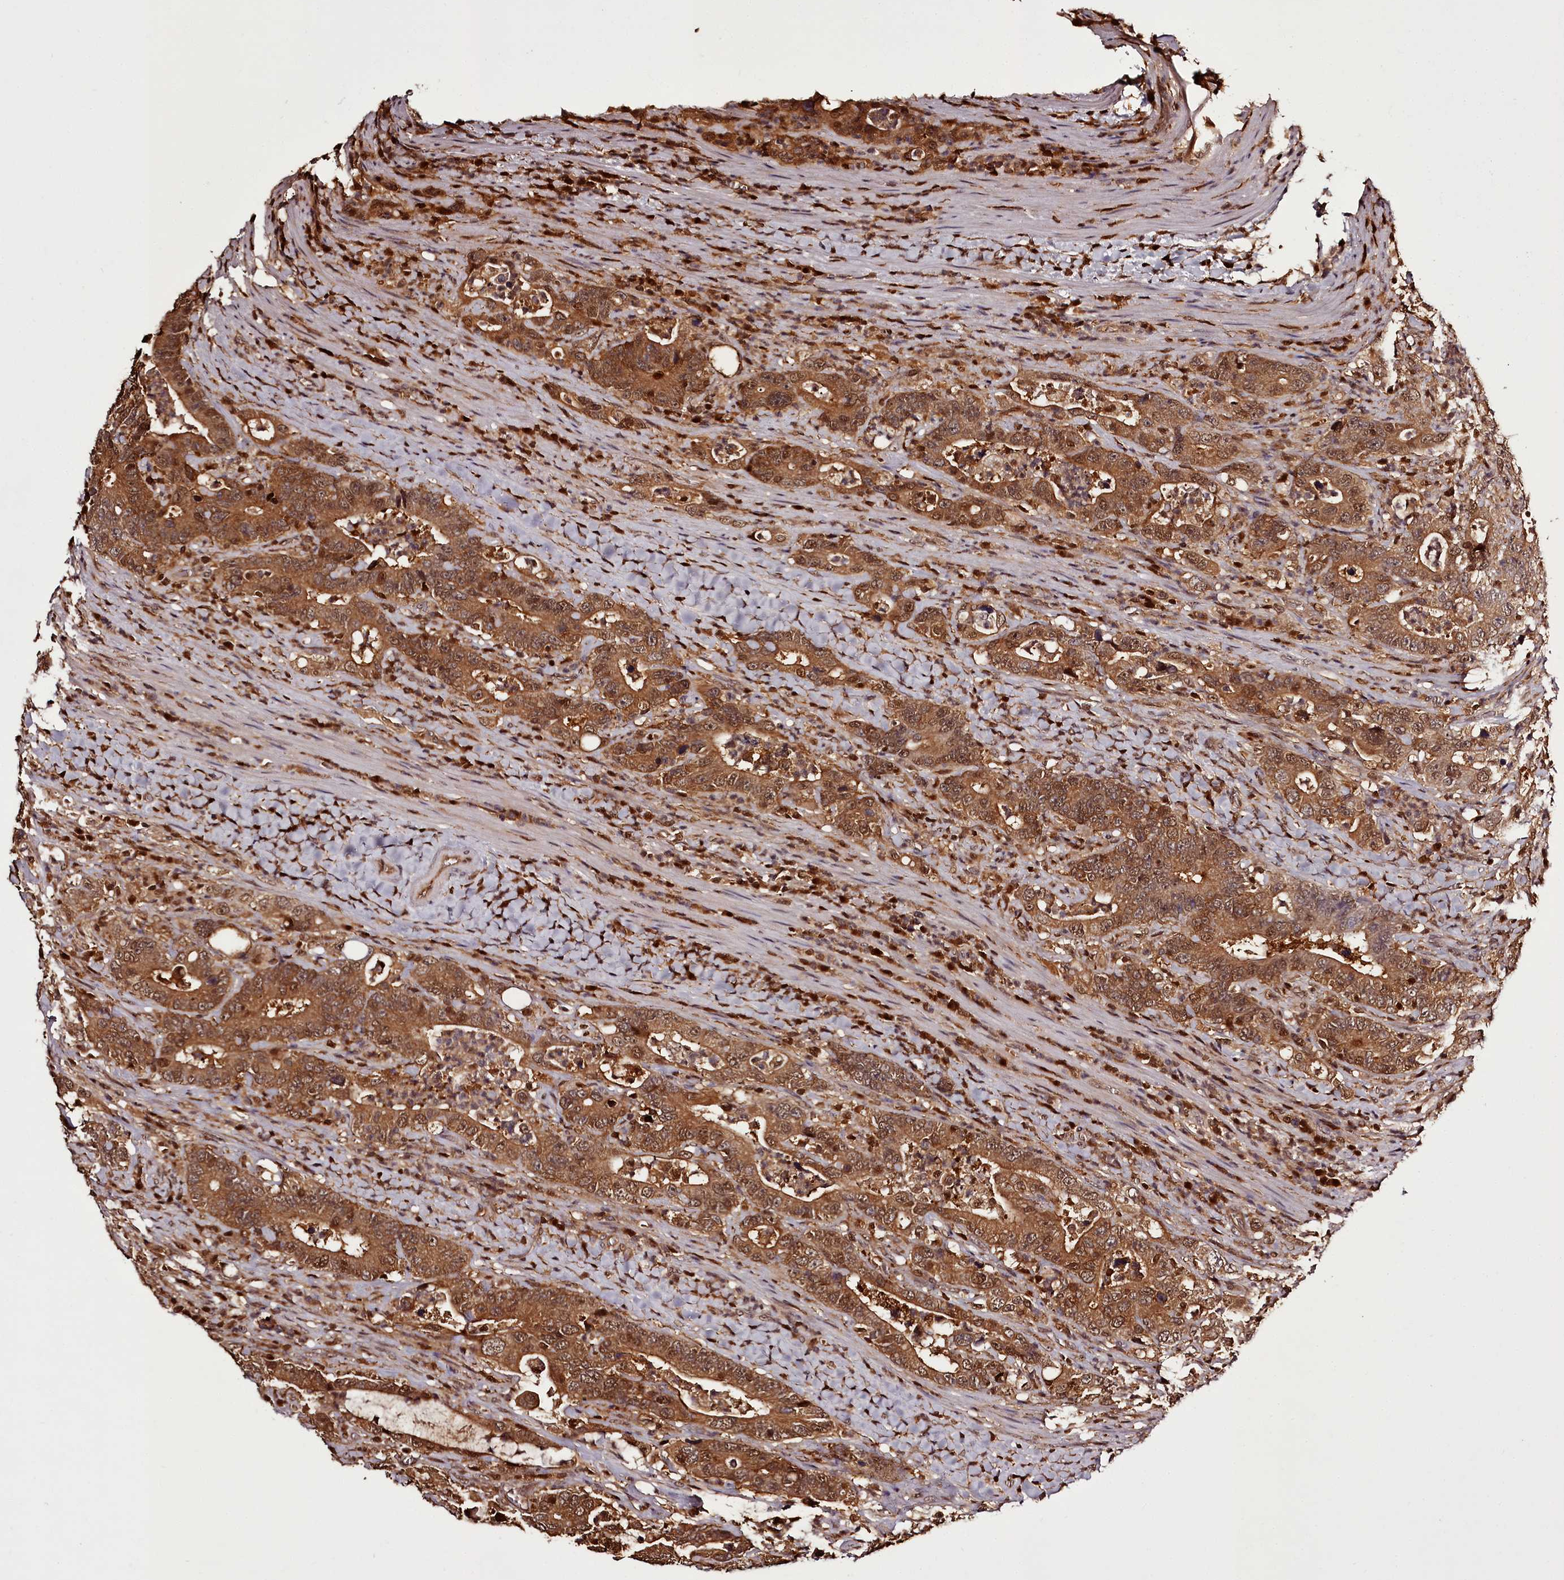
{"staining": {"intensity": "moderate", "quantity": ">75%", "location": "cytoplasmic/membranous,nuclear"}, "tissue": "colorectal cancer", "cell_type": "Tumor cells", "image_type": "cancer", "snomed": [{"axis": "morphology", "description": "Adenocarcinoma, NOS"}, {"axis": "topography", "description": "Colon"}], "caption": "Protein expression analysis of human colorectal adenocarcinoma reveals moderate cytoplasmic/membranous and nuclear staining in about >75% of tumor cells.", "gene": "NPRL2", "patient": {"sex": "female", "age": 75}}